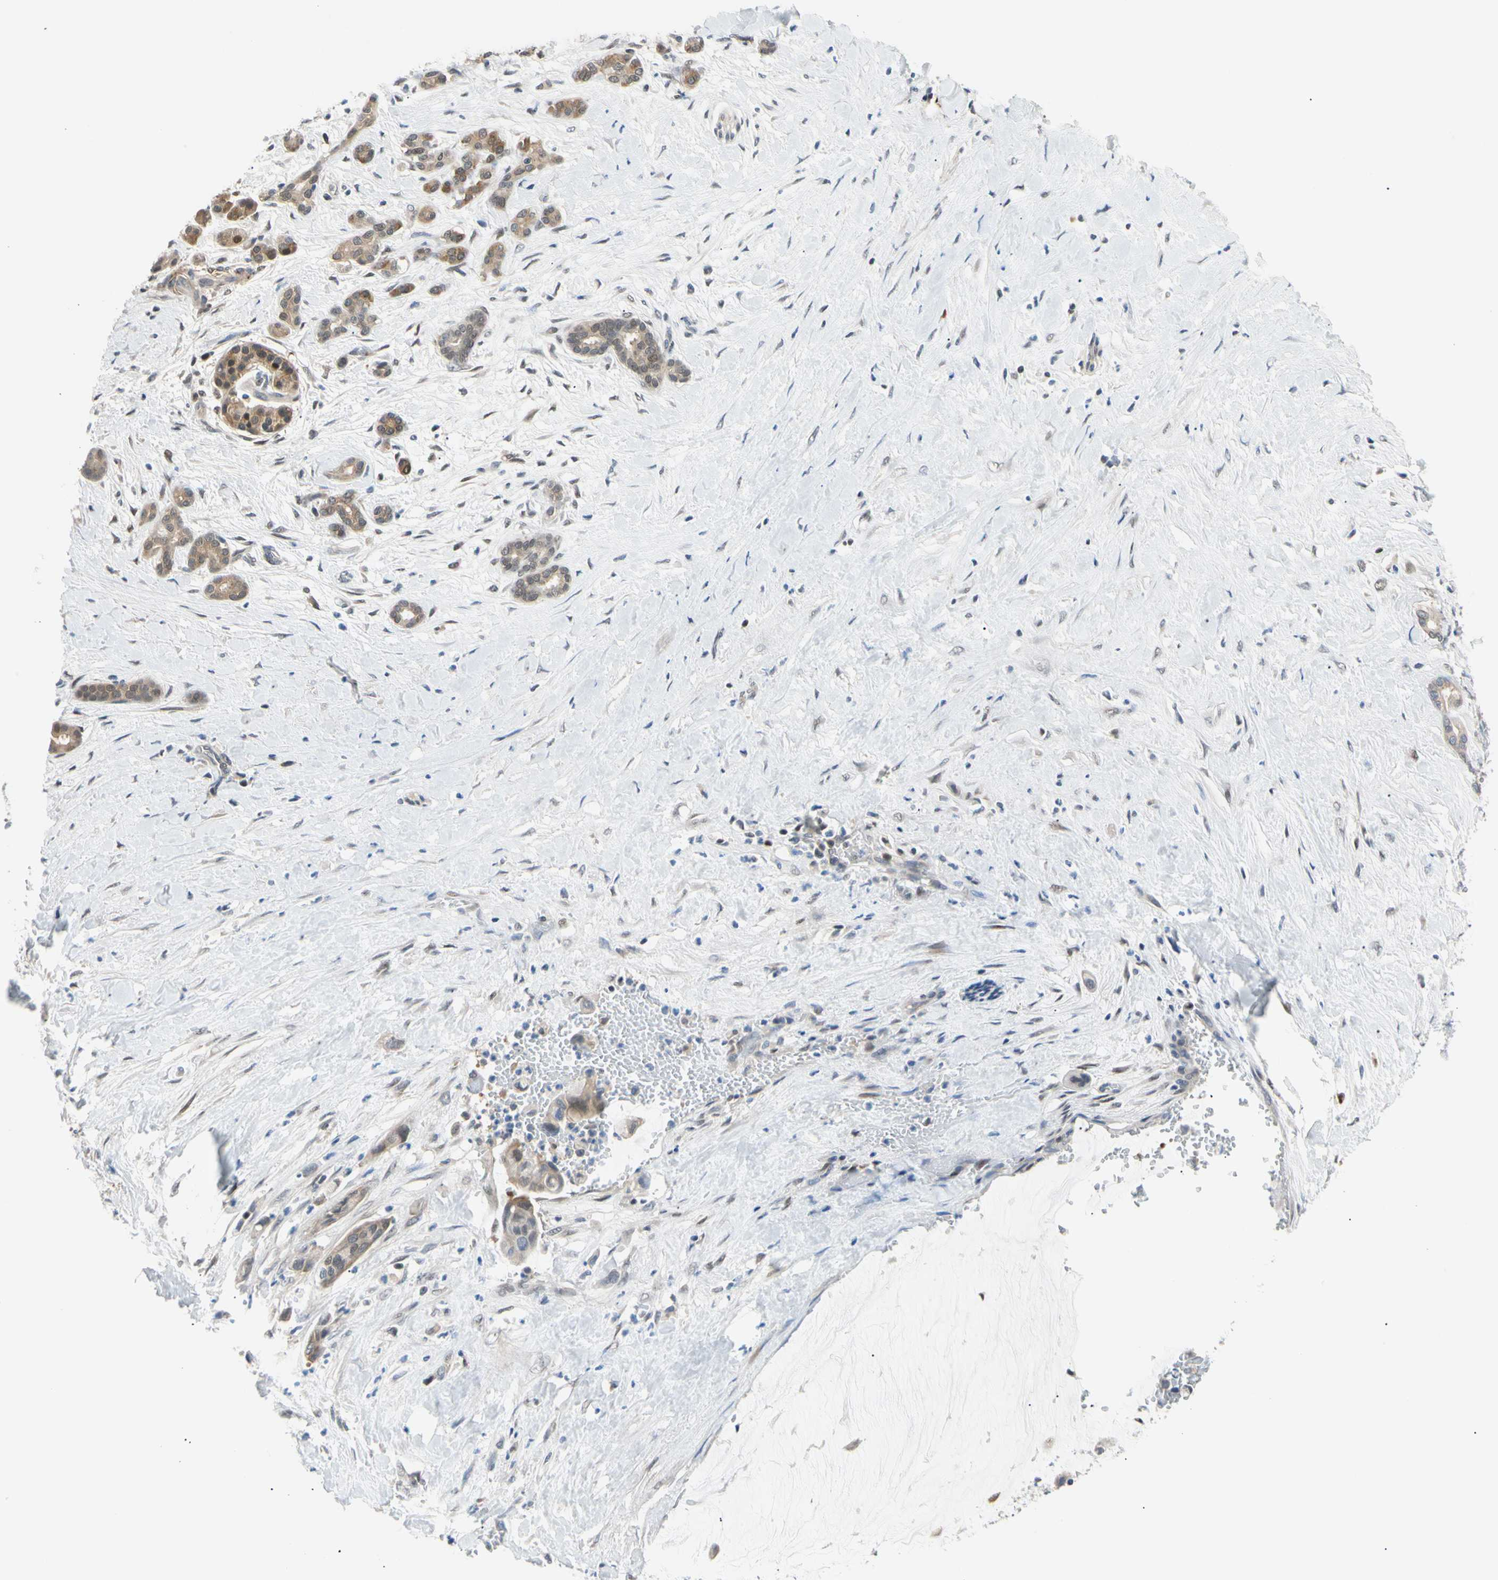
{"staining": {"intensity": "moderate", "quantity": "25%-75%", "location": "cytoplasmic/membranous"}, "tissue": "pancreatic cancer", "cell_type": "Tumor cells", "image_type": "cancer", "snomed": [{"axis": "morphology", "description": "Adenocarcinoma, NOS"}, {"axis": "topography", "description": "Pancreas"}], "caption": "About 25%-75% of tumor cells in pancreatic cancer (adenocarcinoma) show moderate cytoplasmic/membranous protein expression as visualized by brown immunohistochemical staining.", "gene": "SEC23B", "patient": {"sex": "male", "age": 41}}